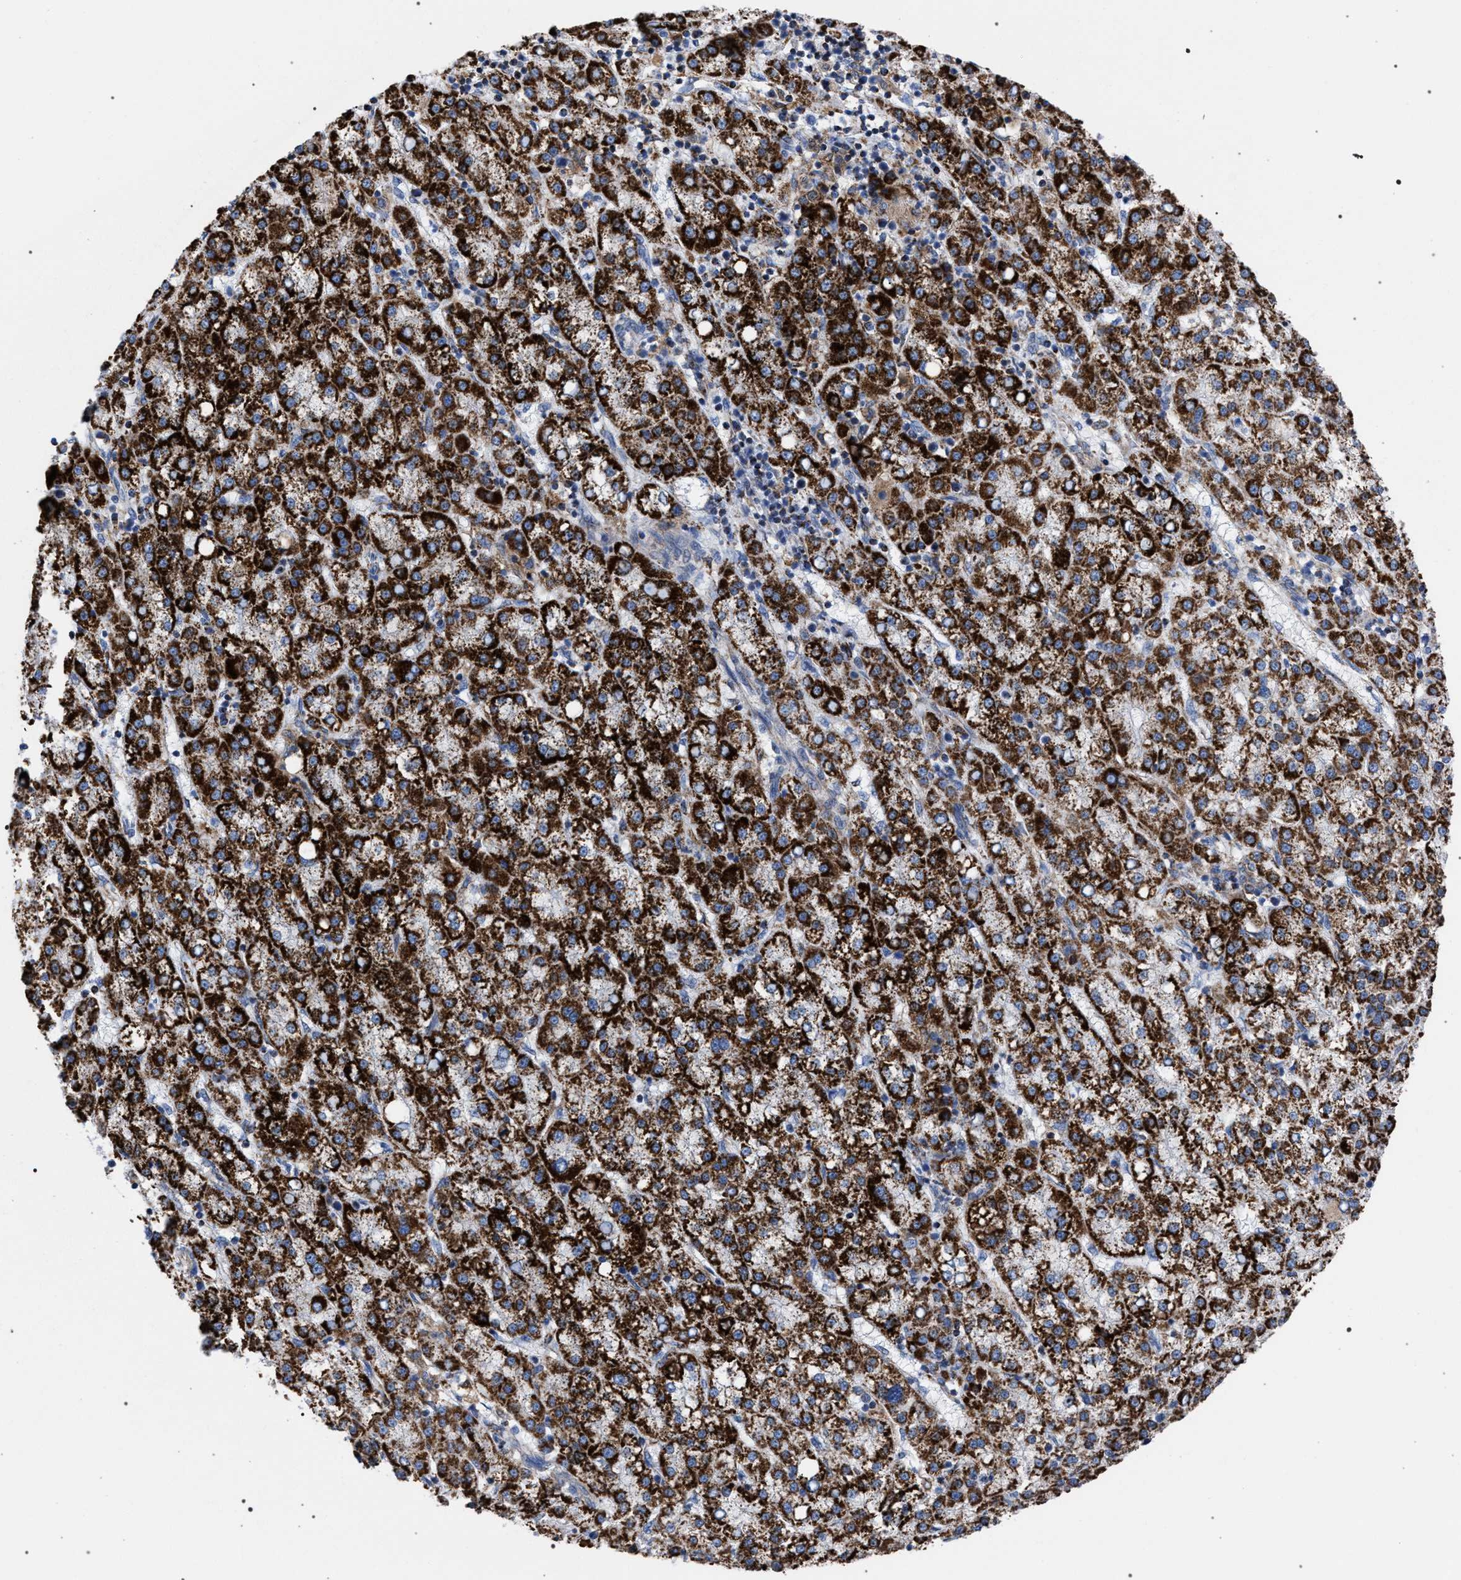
{"staining": {"intensity": "strong", "quantity": ">75%", "location": "cytoplasmic/membranous"}, "tissue": "liver cancer", "cell_type": "Tumor cells", "image_type": "cancer", "snomed": [{"axis": "morphology", "description": "Carcinoma, Hepatocellular, NOS"}, {"axis": "topography", "description": "Liver"}], "caption": "Immunohistochemistry (IHC) (DAB (3,3'-diaminobenzidine)) staining of human liver cancer (hepatocellular carcinoma) shows strong cytoplasmic/membranous protein expression in approximately >75% of tumor cells. (brown staining indicates protein expression, while blue staining denotes nuclei).", "gene": "ACADS", "patient": {"sex": "female", "age": 58}}